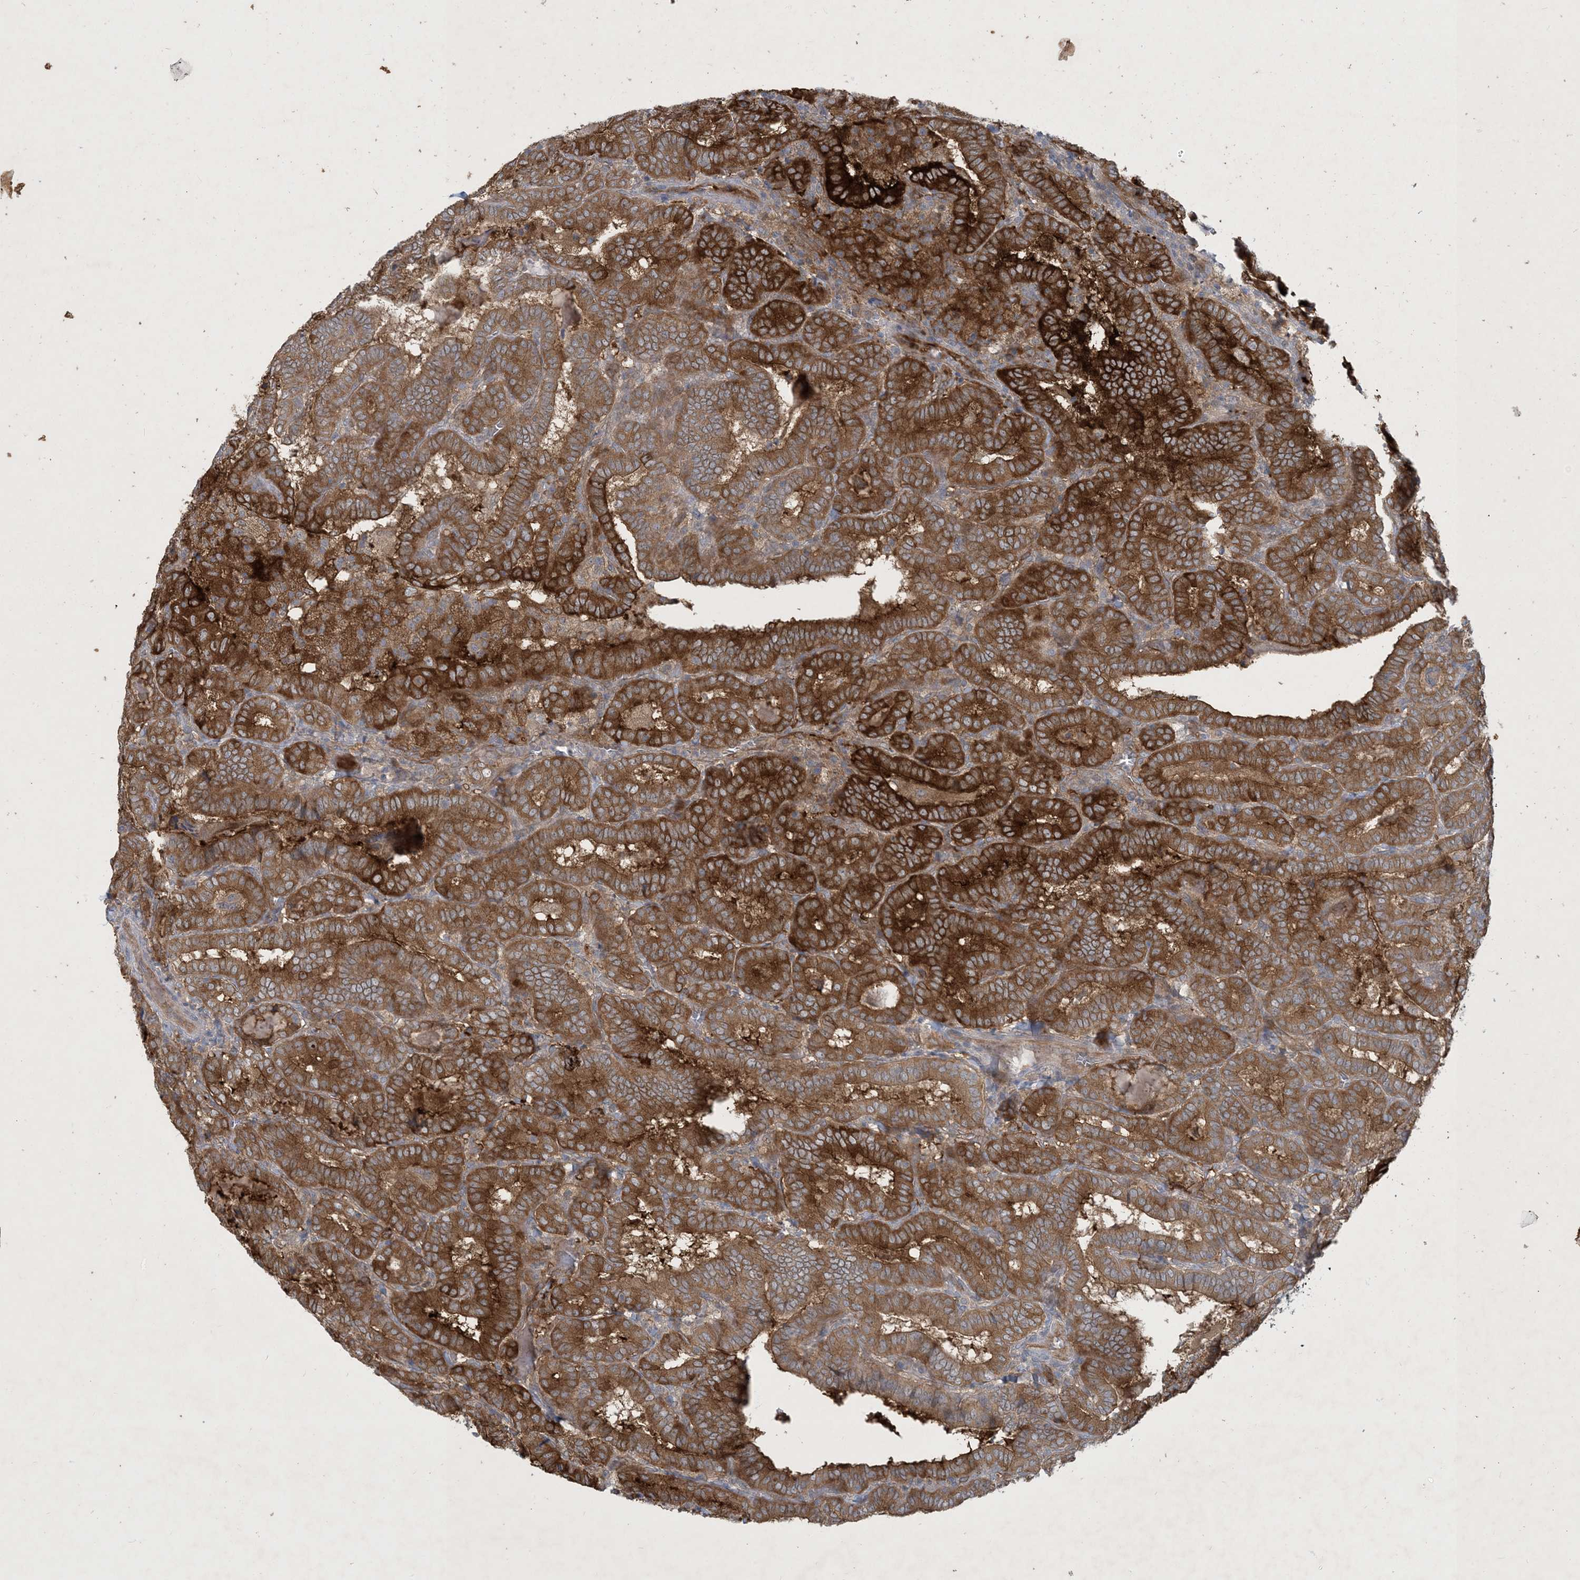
{"staining": {"intensity": "strong", "quantity": ">75%", "location": "cytoplasmic/membranous"}, "tissue": "thyroid cancer", "cell_type": "Tumor cells", "image_type": "cancer", "snomed": [{"axis": "morphology", "description": "Papillary adenocarcinoma, NOS"}, {"axis": "topography", "description": "Thyroid gland"}], "caption": "High-power microscopy captured an immunohistochemistry (IHC) photomicrograph of thyroid cancer (papillary adenocarcinoma), revealing strong cytoplasmic/membranous positivity in approximately >75% of tumor cells. (Stains: DAB in brown, nuclei in blue, Microscopy: brightfield microscopy at high magnification).", "gene": "CDS1", "patient": {"sex": "female", "age": 72}}